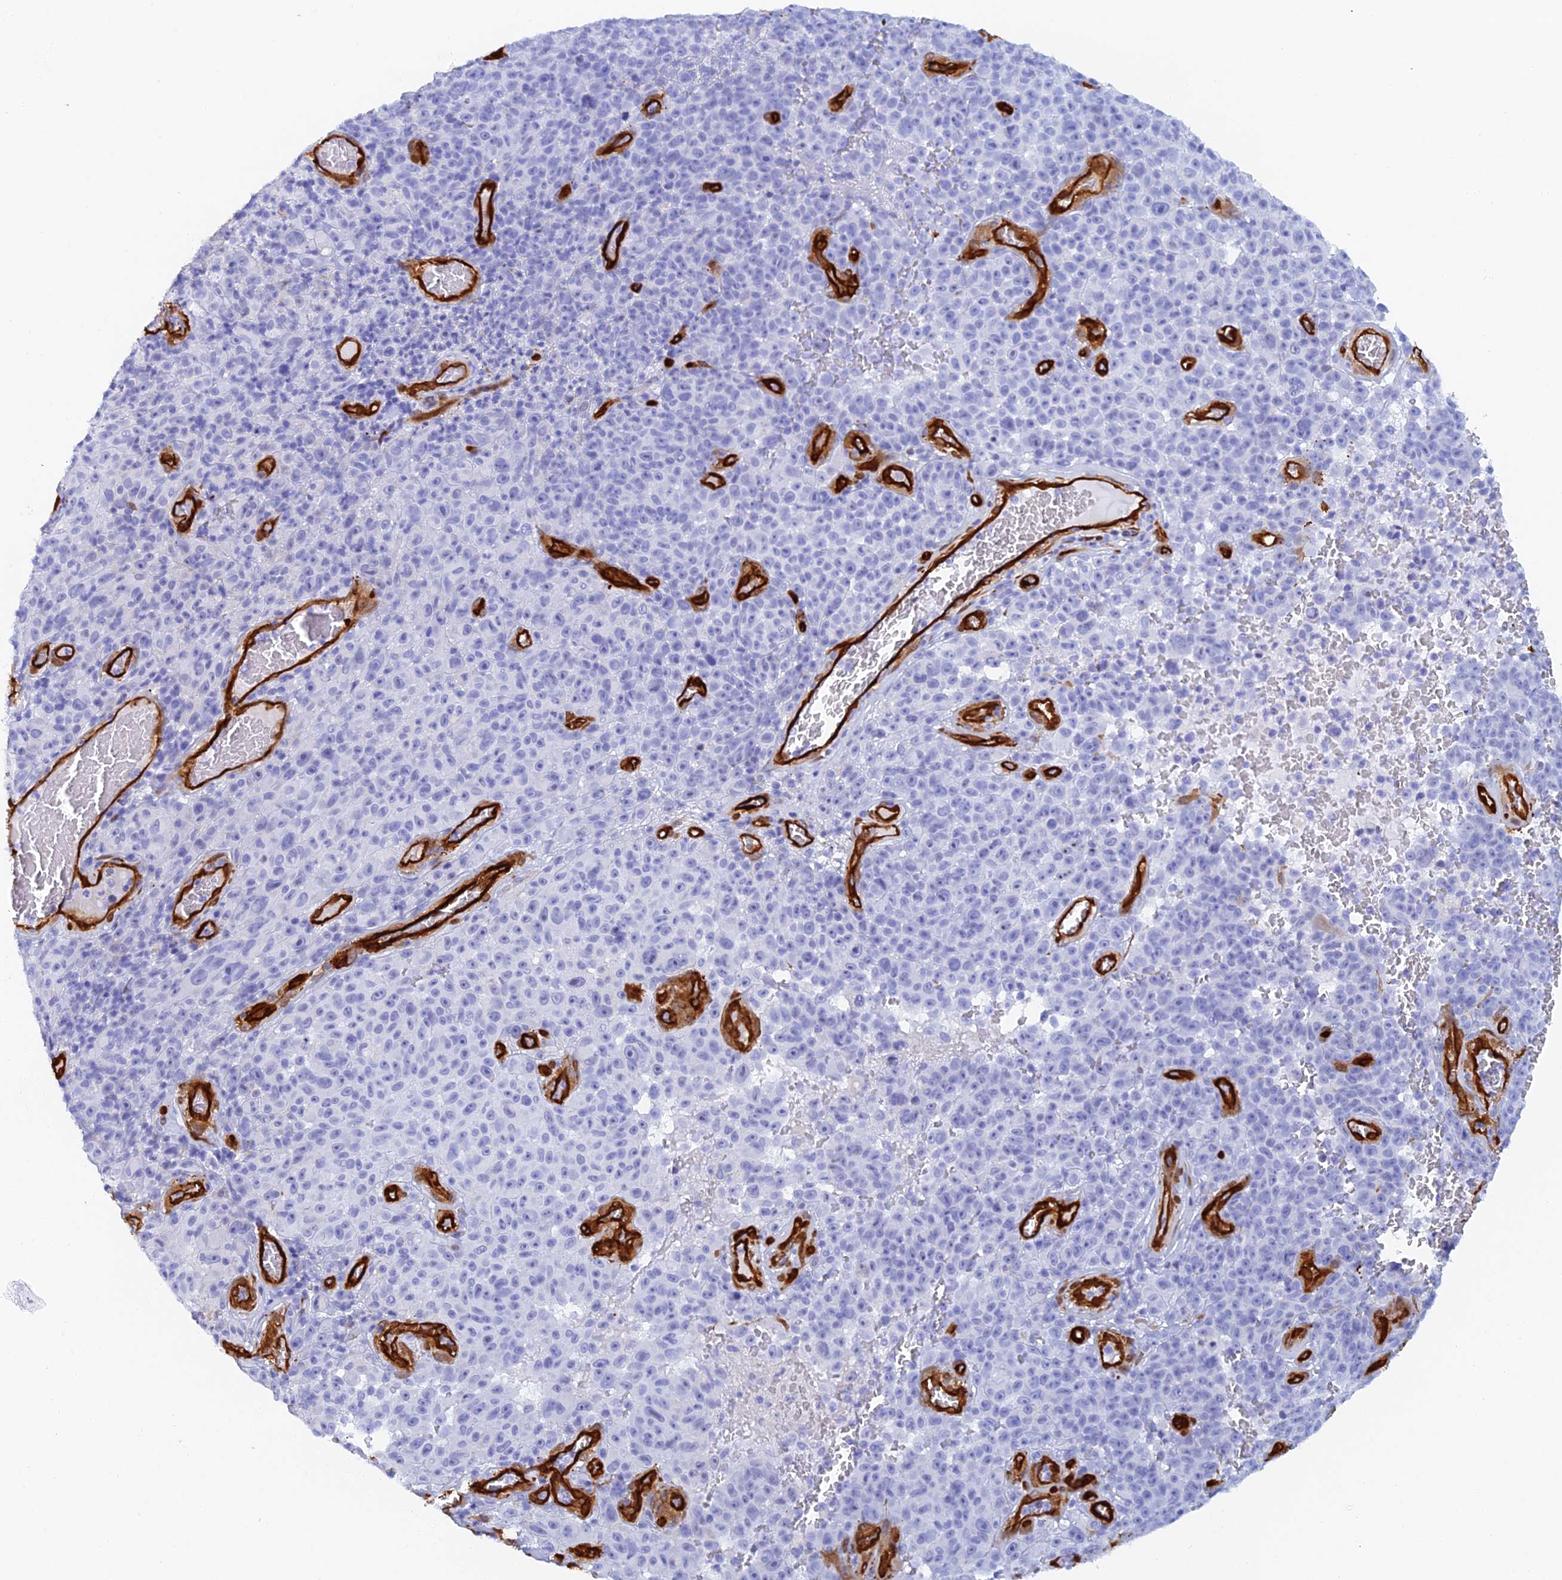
{"staining": {"intensity": "negative", "quantity": "none", "location": "none"}, "tissue": "melanoma", "cell_type": "Tumor cells", "image_type": "cancer", "snomed": [{"axis": "morphology", "description": "Malignant melanoma, NOS"}, {"axis": "topography", "description": "Skin"}], "caption": "A photomicrograph of melanoma stained for a protein exhibits no brown staining in tumor cells.", "gene": "CRIP2", "patient": {"sex": "female", "age": 82}}